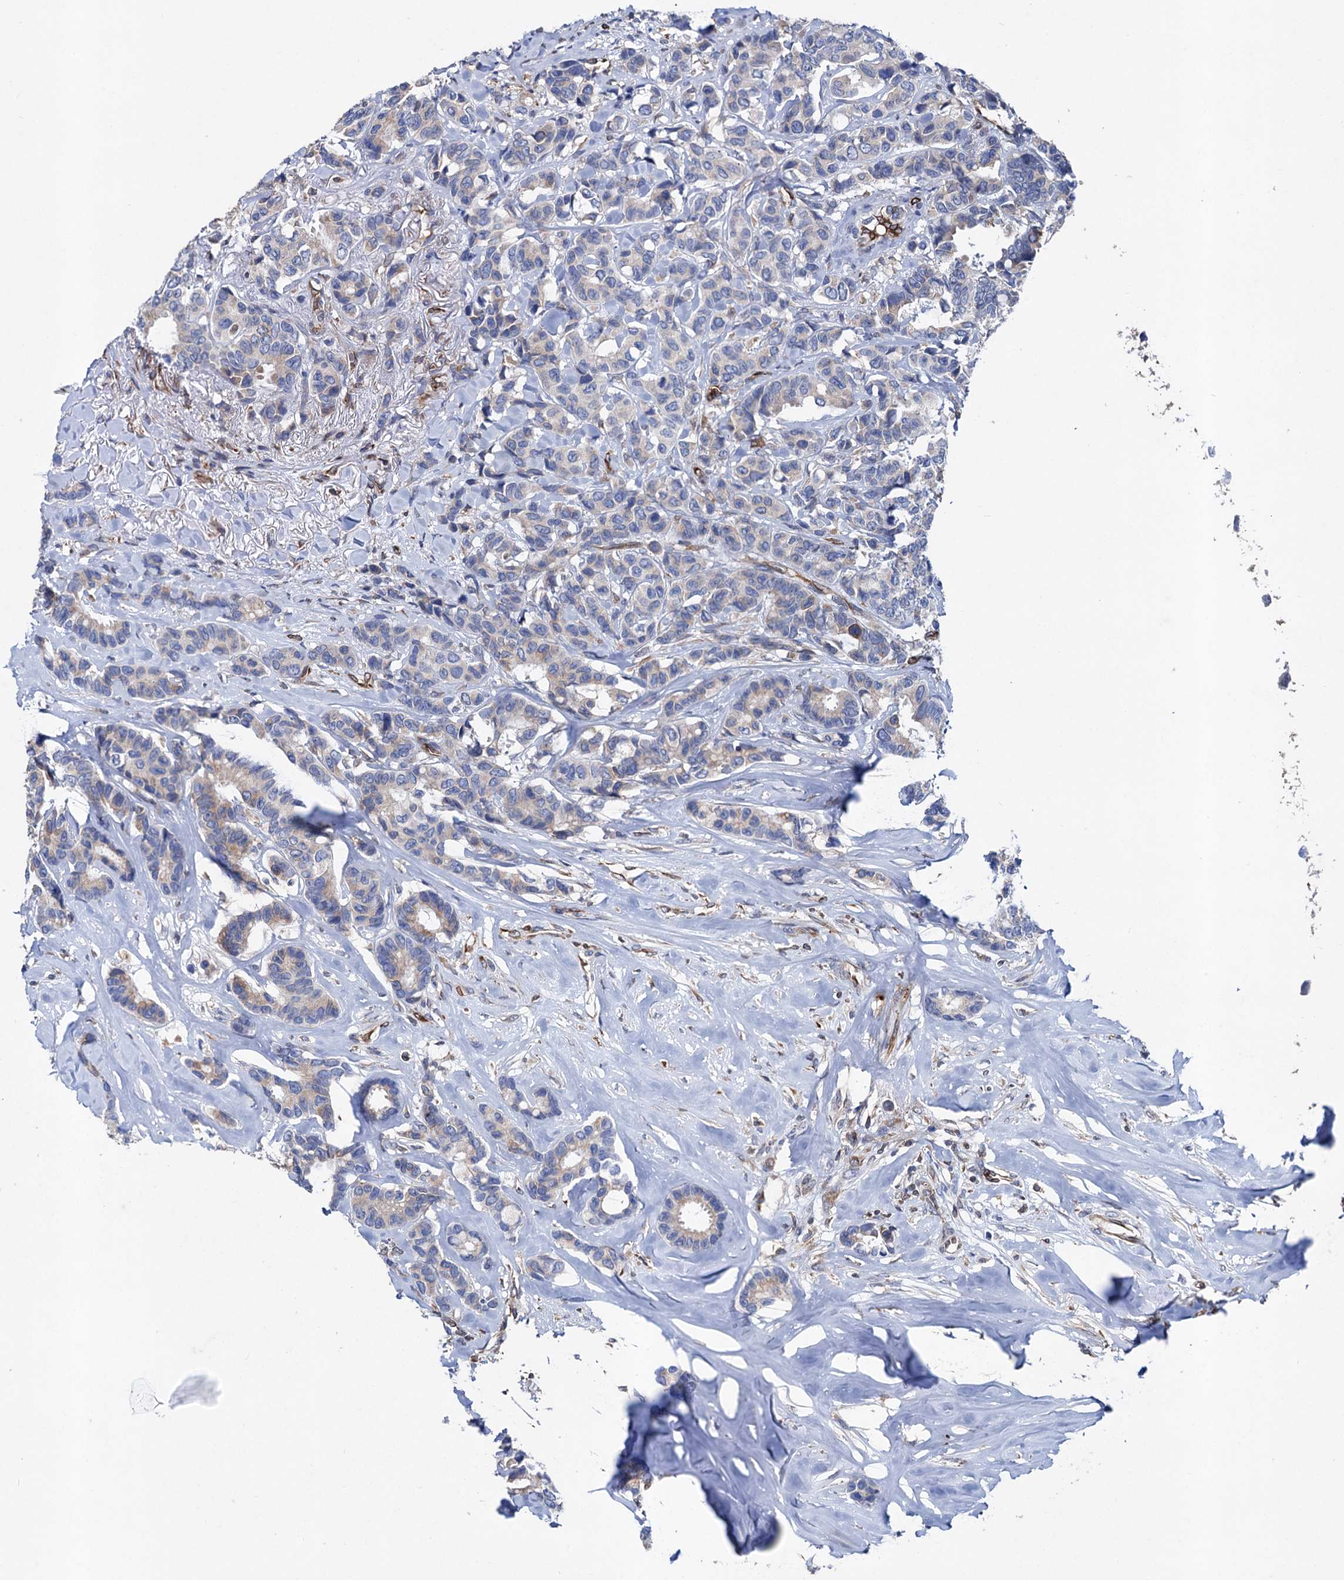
{"staining": {"intensity": "weak", "quantity": "25%-75%", "location": "cytoplasmic/membranous"}, "tissue": "breast cancer", "cell_type": "Tumor cells", "image_type": "cancer", "snomed": [{"axis": "morphology", "description": "Duct carcinoma"}, {"axis": "topography", "description": "Breast"}], "caption": "This histopathology image exhibits invasive ductal carcinoma (breast) stained with immunohistochemistry to label a protein in brown. The cytoplasmic/membranous of tumor cells show weak positivity for the protein. Nuclei are counter-stained blue.", "gene": "STING1", "patient": {"sex": "female", "age": 87}}